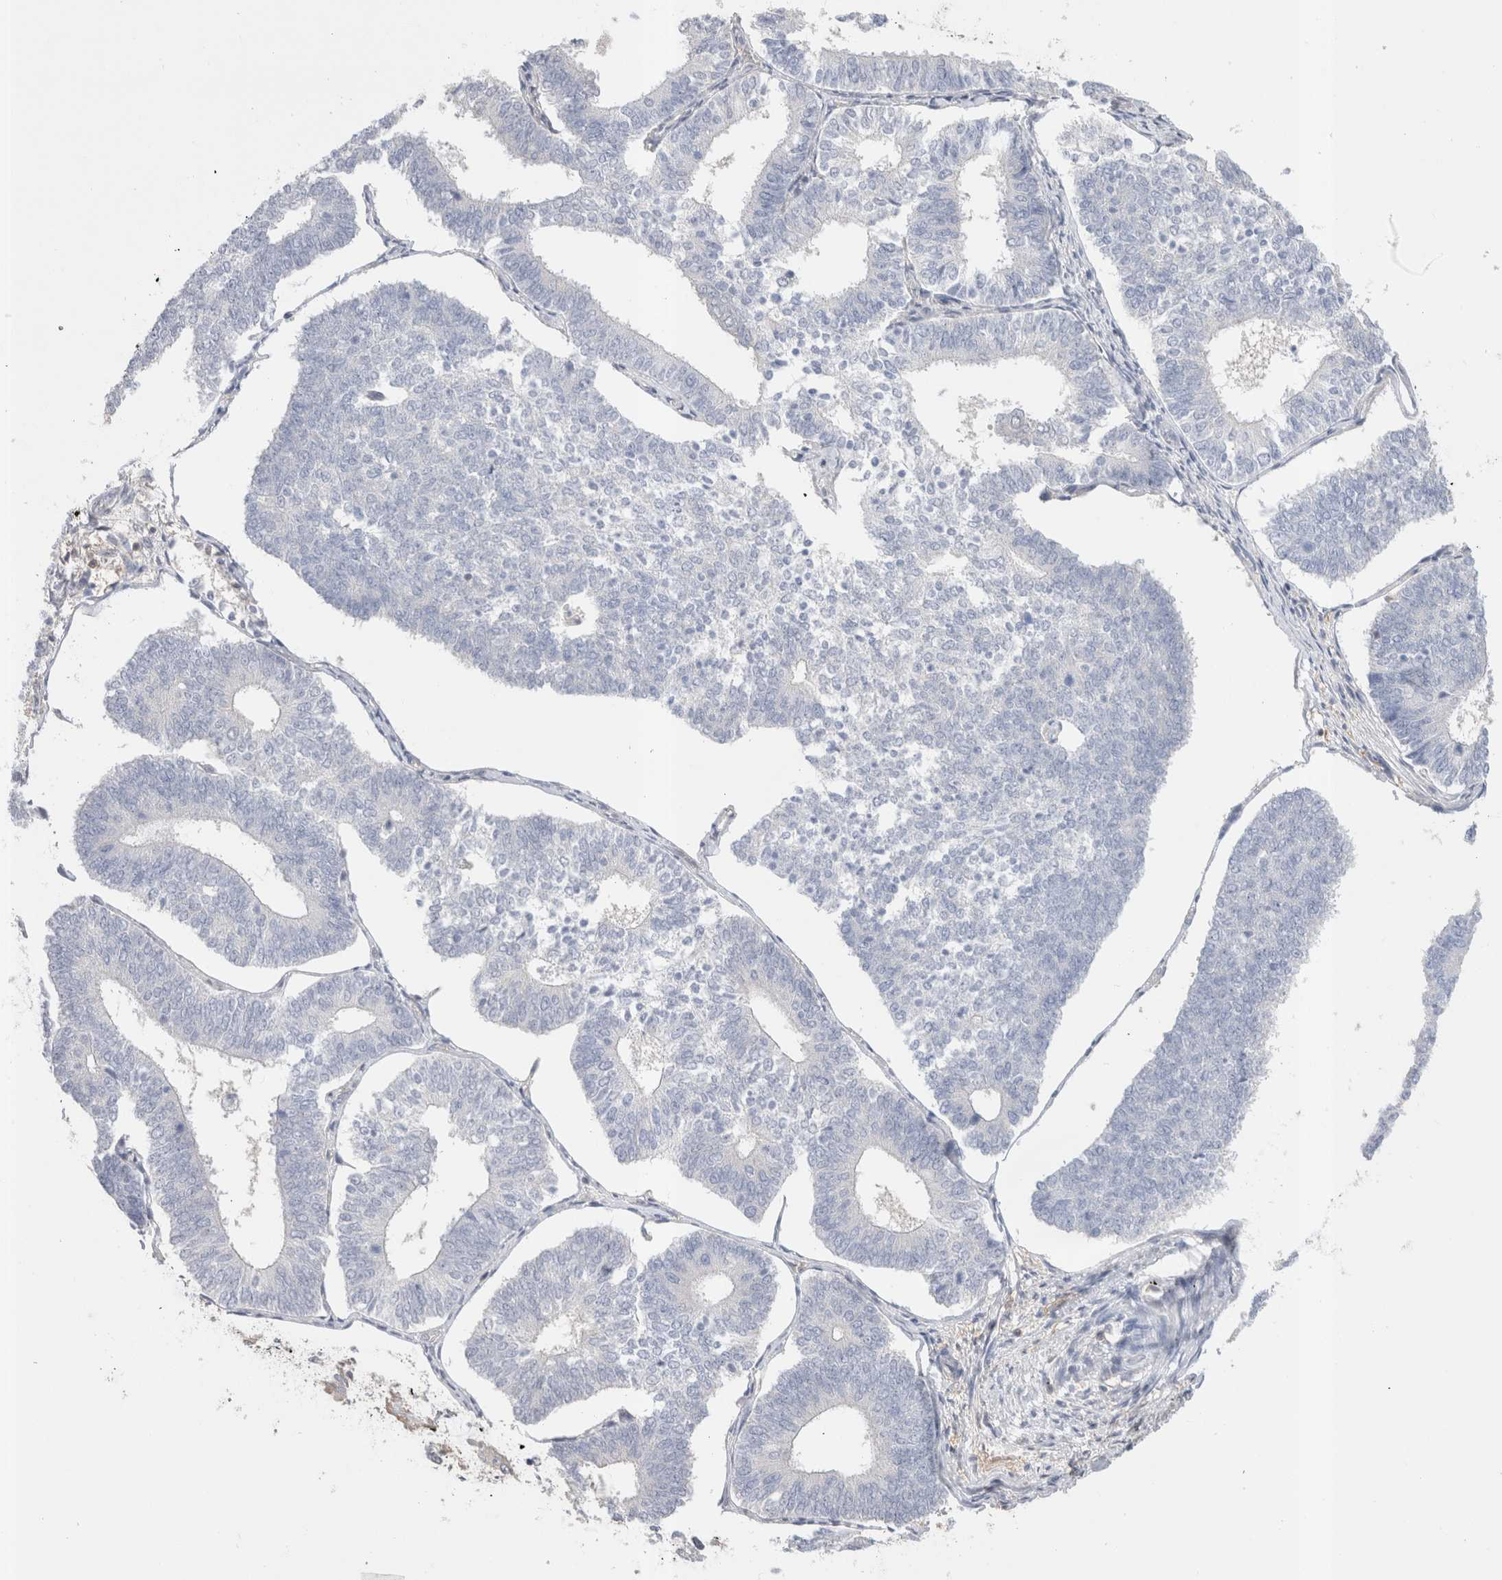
{"staining": {"intensity": "negative", "quantity": "none", "location": "none"}, "tissue": "endometrial cancer", "cell_type": "Tumor cells", "image_type": "cancer", "snomed": [{"axis": "morphology", "description": "Adenocarcinoma, NOS"}, {"axis": "topography", "description": "Endometrium"}], "caption": "IHC histopathology image of neoplastic tissue: human adenocarcinoma (endometrial) stained with DAB (3,3'-diaminobenzidine) displays no significant protein expression in tumor cells.", "gene": "CAPN2", "patient": {"sex": "female", "age": 70}}